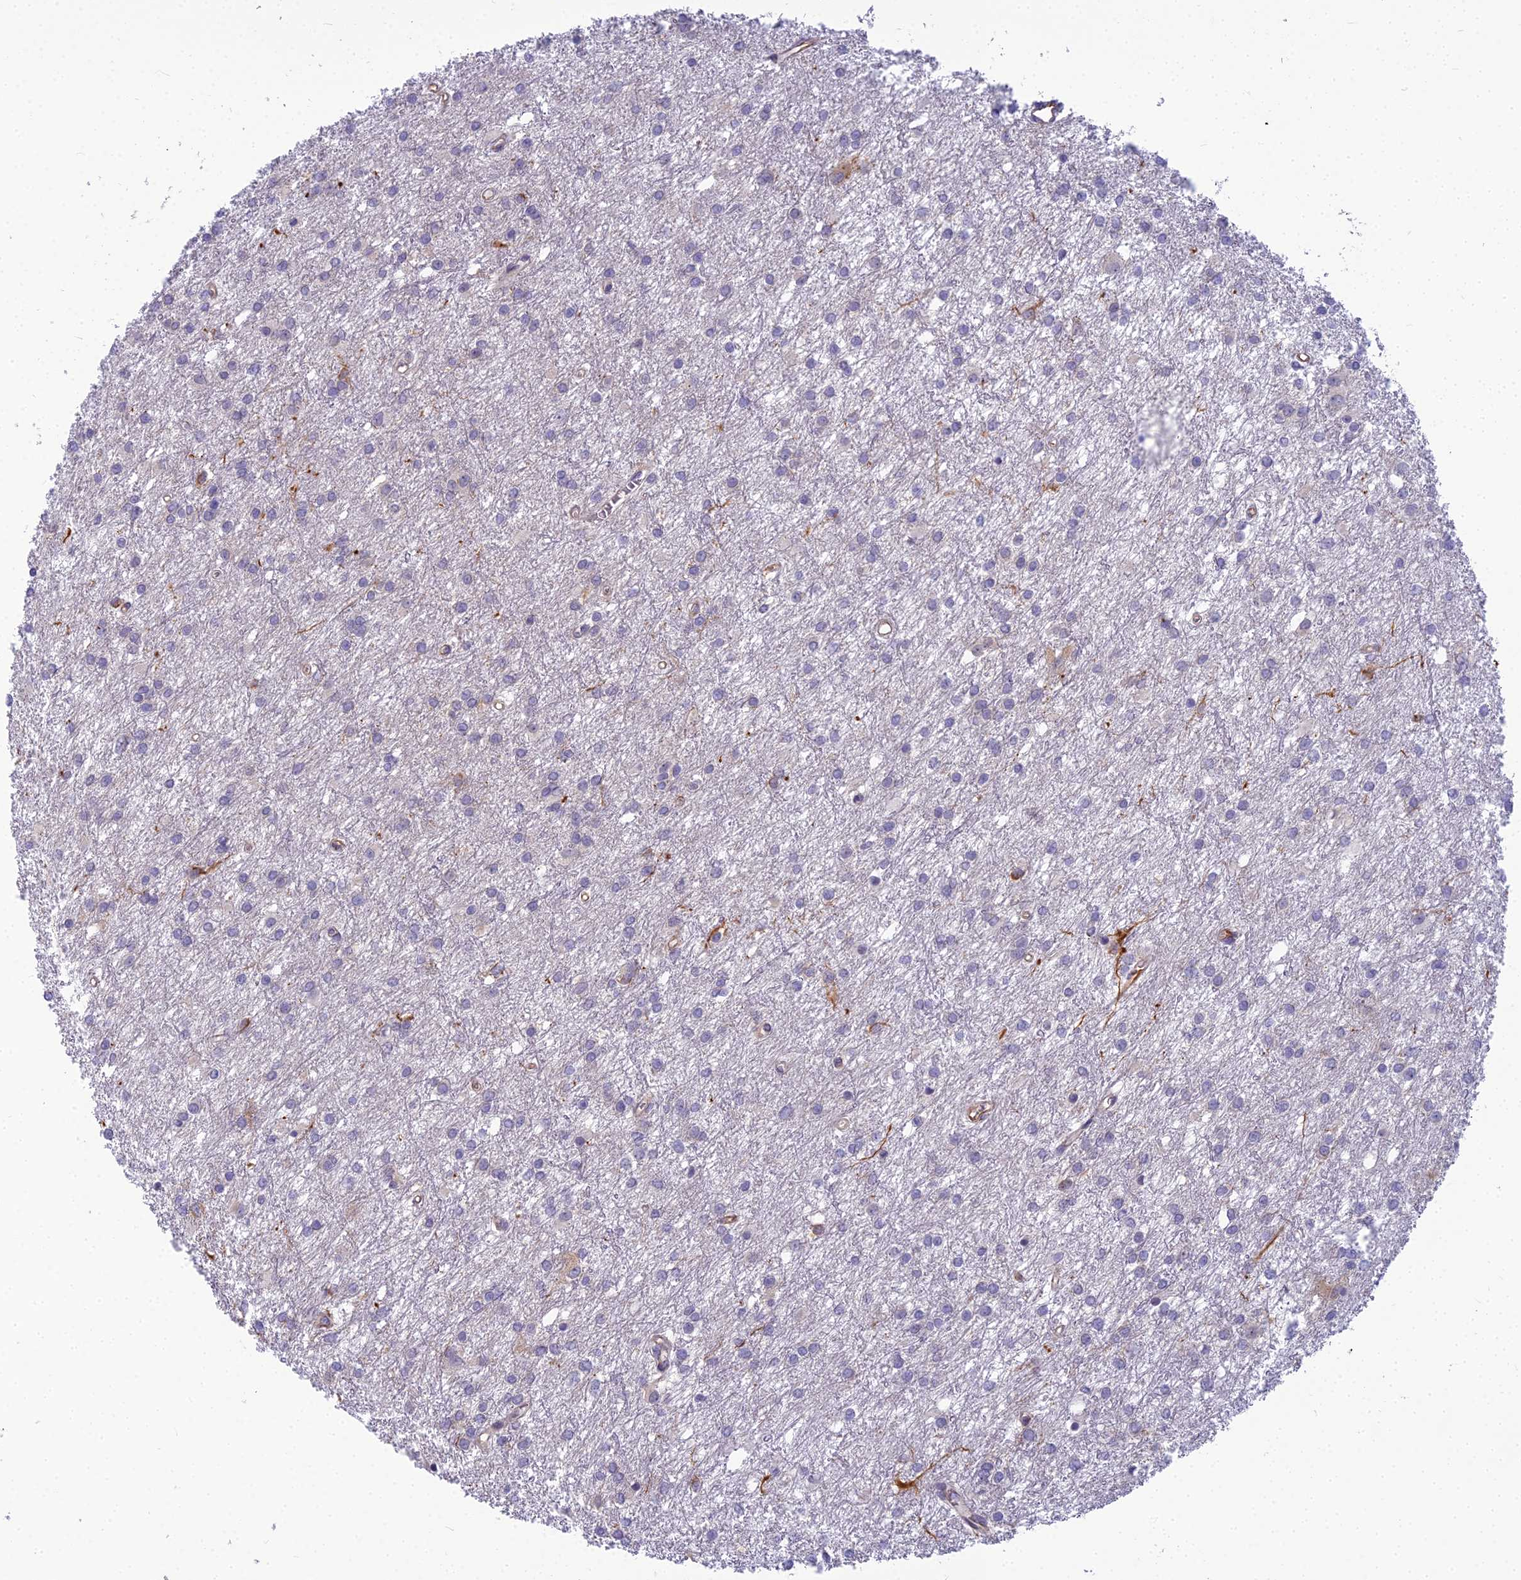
{"staining": {"intensity": "negative", "quantity": "none", "location": "none"}, "tissue": "glioma", "cell_type": "Tumor cells", "image_type": "cancer", "snomed": [{"axis": "morphology", "description": "Glioma, malignant, High grade"}, {"axis": "topography", "description": "Brain"}], "caption": "Immunohistochemistry (IHC) image of neoplastic tissue: glioma stained with DAB shows no significant protein positivity in tumor cells.", "gene": "RGL3", "patient": {"sex": "female", "age": 50}}